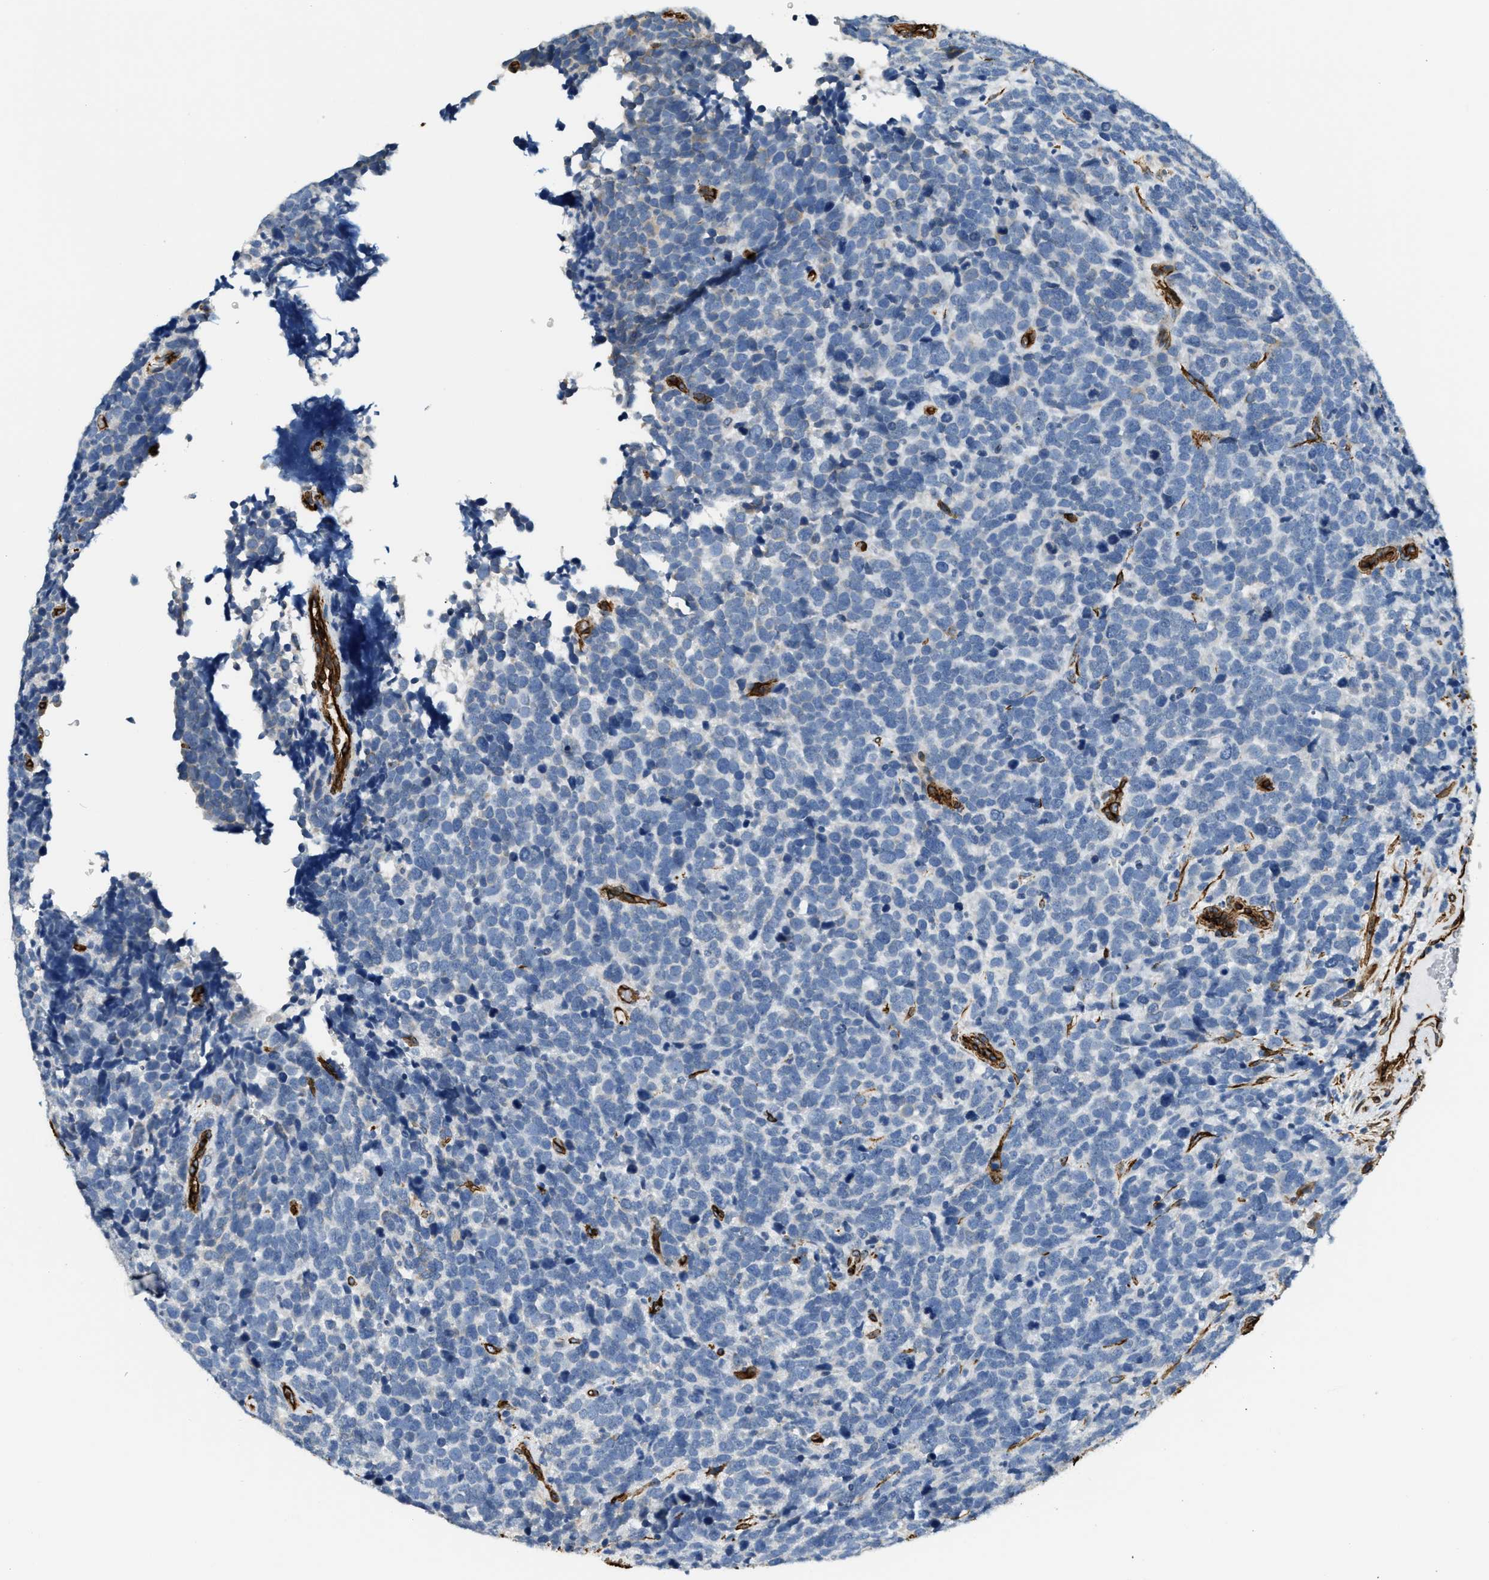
{"staining": {"intensity": "negative", "quantity": "none", "location": "none"}, "tissue": "urothelial cancer", "cell_type": "Tumor cells", "image_type": "cancer", "snomed": [{"axis": "morphology", "description": "Urothelial carcinoma, High grade"}, {"axis": "topography", "description": "Urinary bladder"}], "caption": "This is an immunohistochemistry micrograph of human high-grade urothelial carcinoma. There is no positivity in tumor cells.", "gene": "TMEM43", "patient": {"sex": "female", "age": 82}}